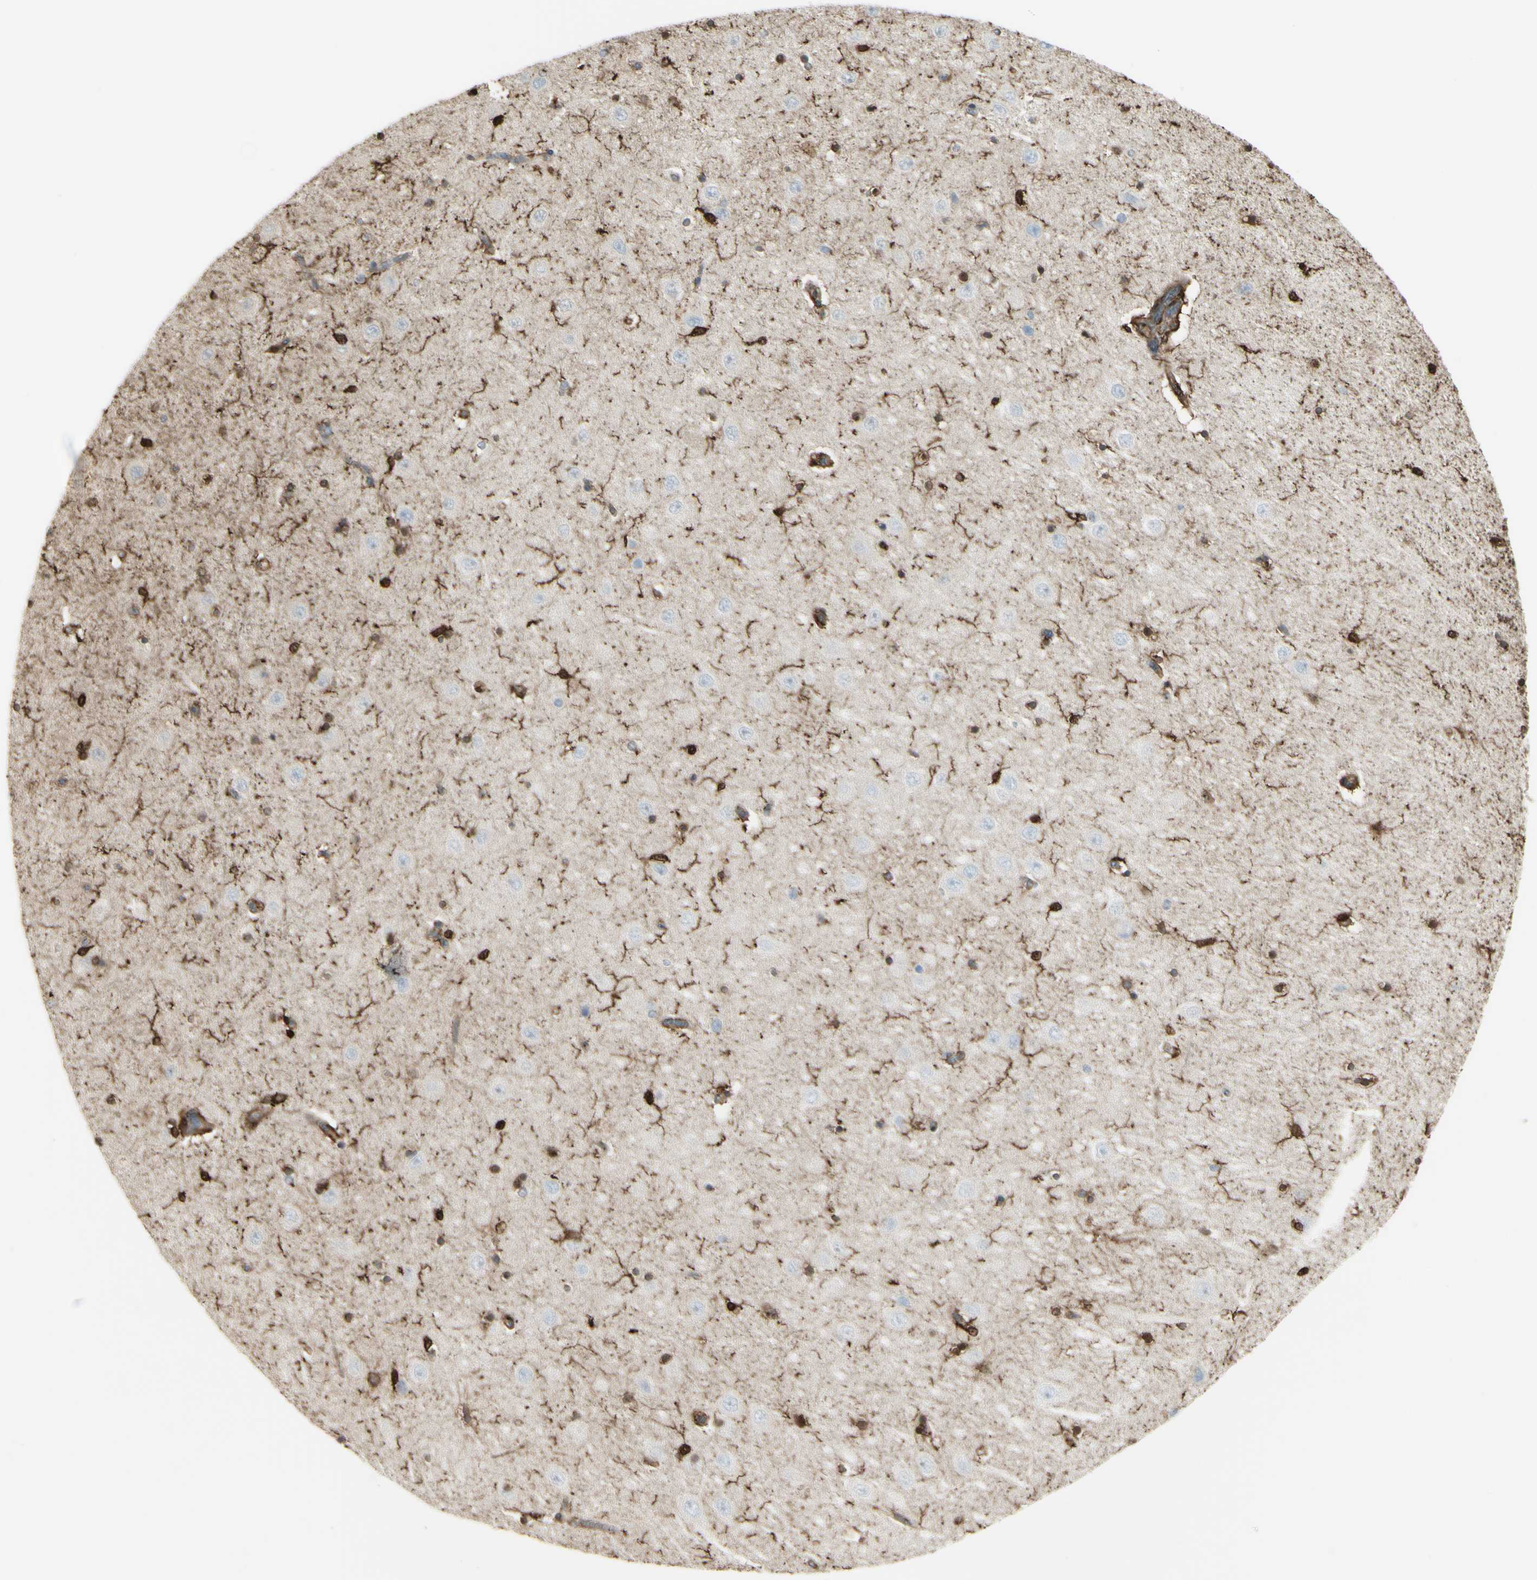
{"staining": {"intensity": "strong", "quantity": "<25%", "location": "cytoplasmic/membranous,nuclear"}, "tissue": "hippocampus", "cell_type": "Glial cells", "image_type": "normal", "snomed": [{"axis": "morphology", "description": "Normal tissue, NOS"}, {"axis": "topography", "description": "Hippocampus"}], "caption": "About <25% of glial cells in normal hippocampus display strong cytoplasmic/membranous,nuclear protein positivity as visualized by brown immunohistochemical staining.", "gene": "GSN", "patient": {"sex": "female", "age": 54}}